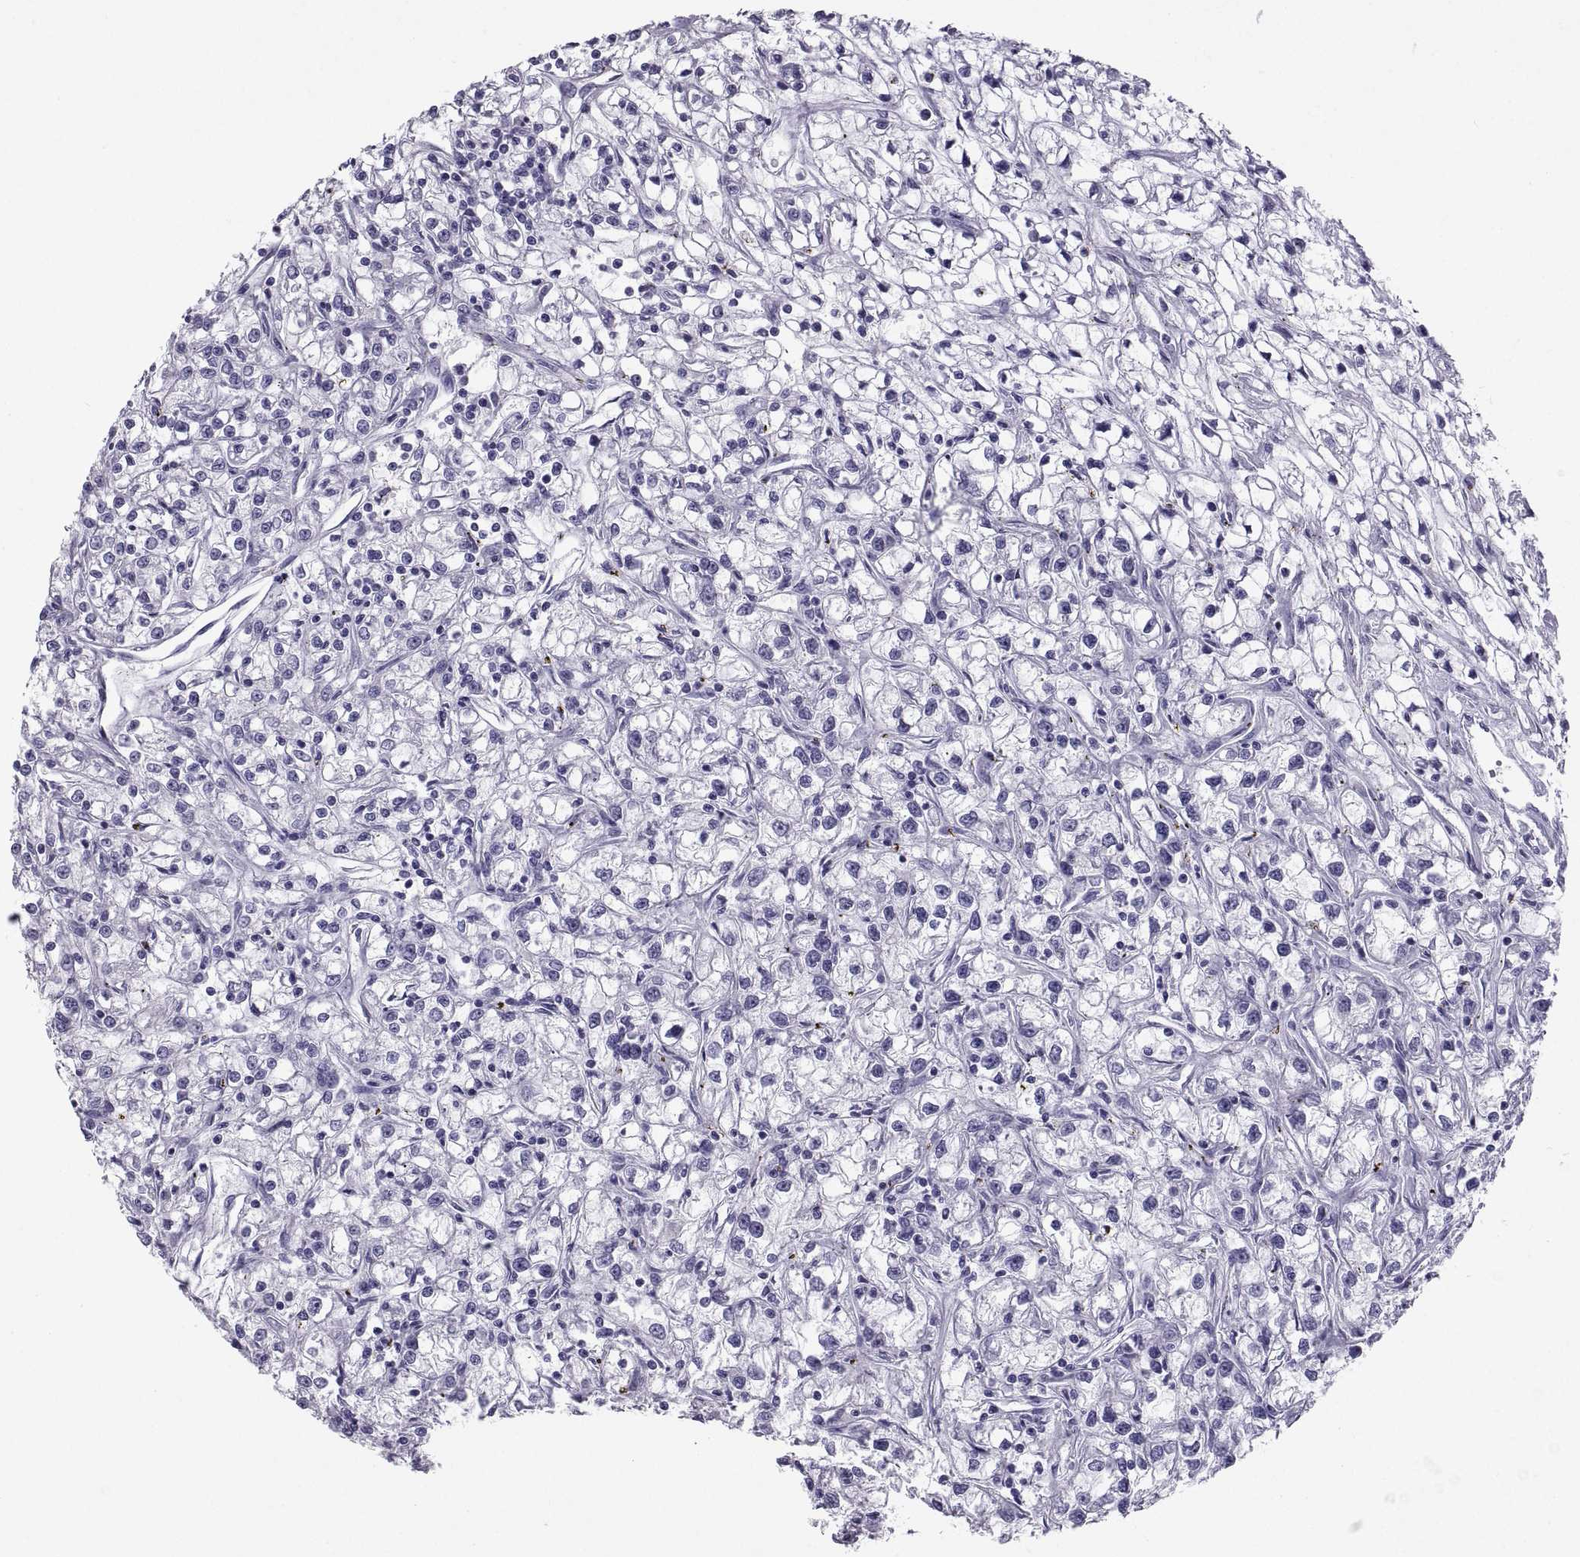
{"staining": {"intensity": "negative", "quantity": "none", "location": "none"}, "tissue": "renal cancer", "cell_type": "Tumor cells", "image_type": "cancer", "snomed": [{"axis": "morphology", "description": "Adenocarcinoma, NOS"}, {"axis": "topography", "description": "Kidney"}], "caption": "Tumor cells show no significant protein staining in renal adenocarcinoma. Brightfield microscopy of IHC stained with DAB (3,3'-diaminobenzidine) (brown) and hematoxylin (blue), captured at high magnification.", "gene": "PCSK1N", "patient": {"sex": "female", "age": 59}}